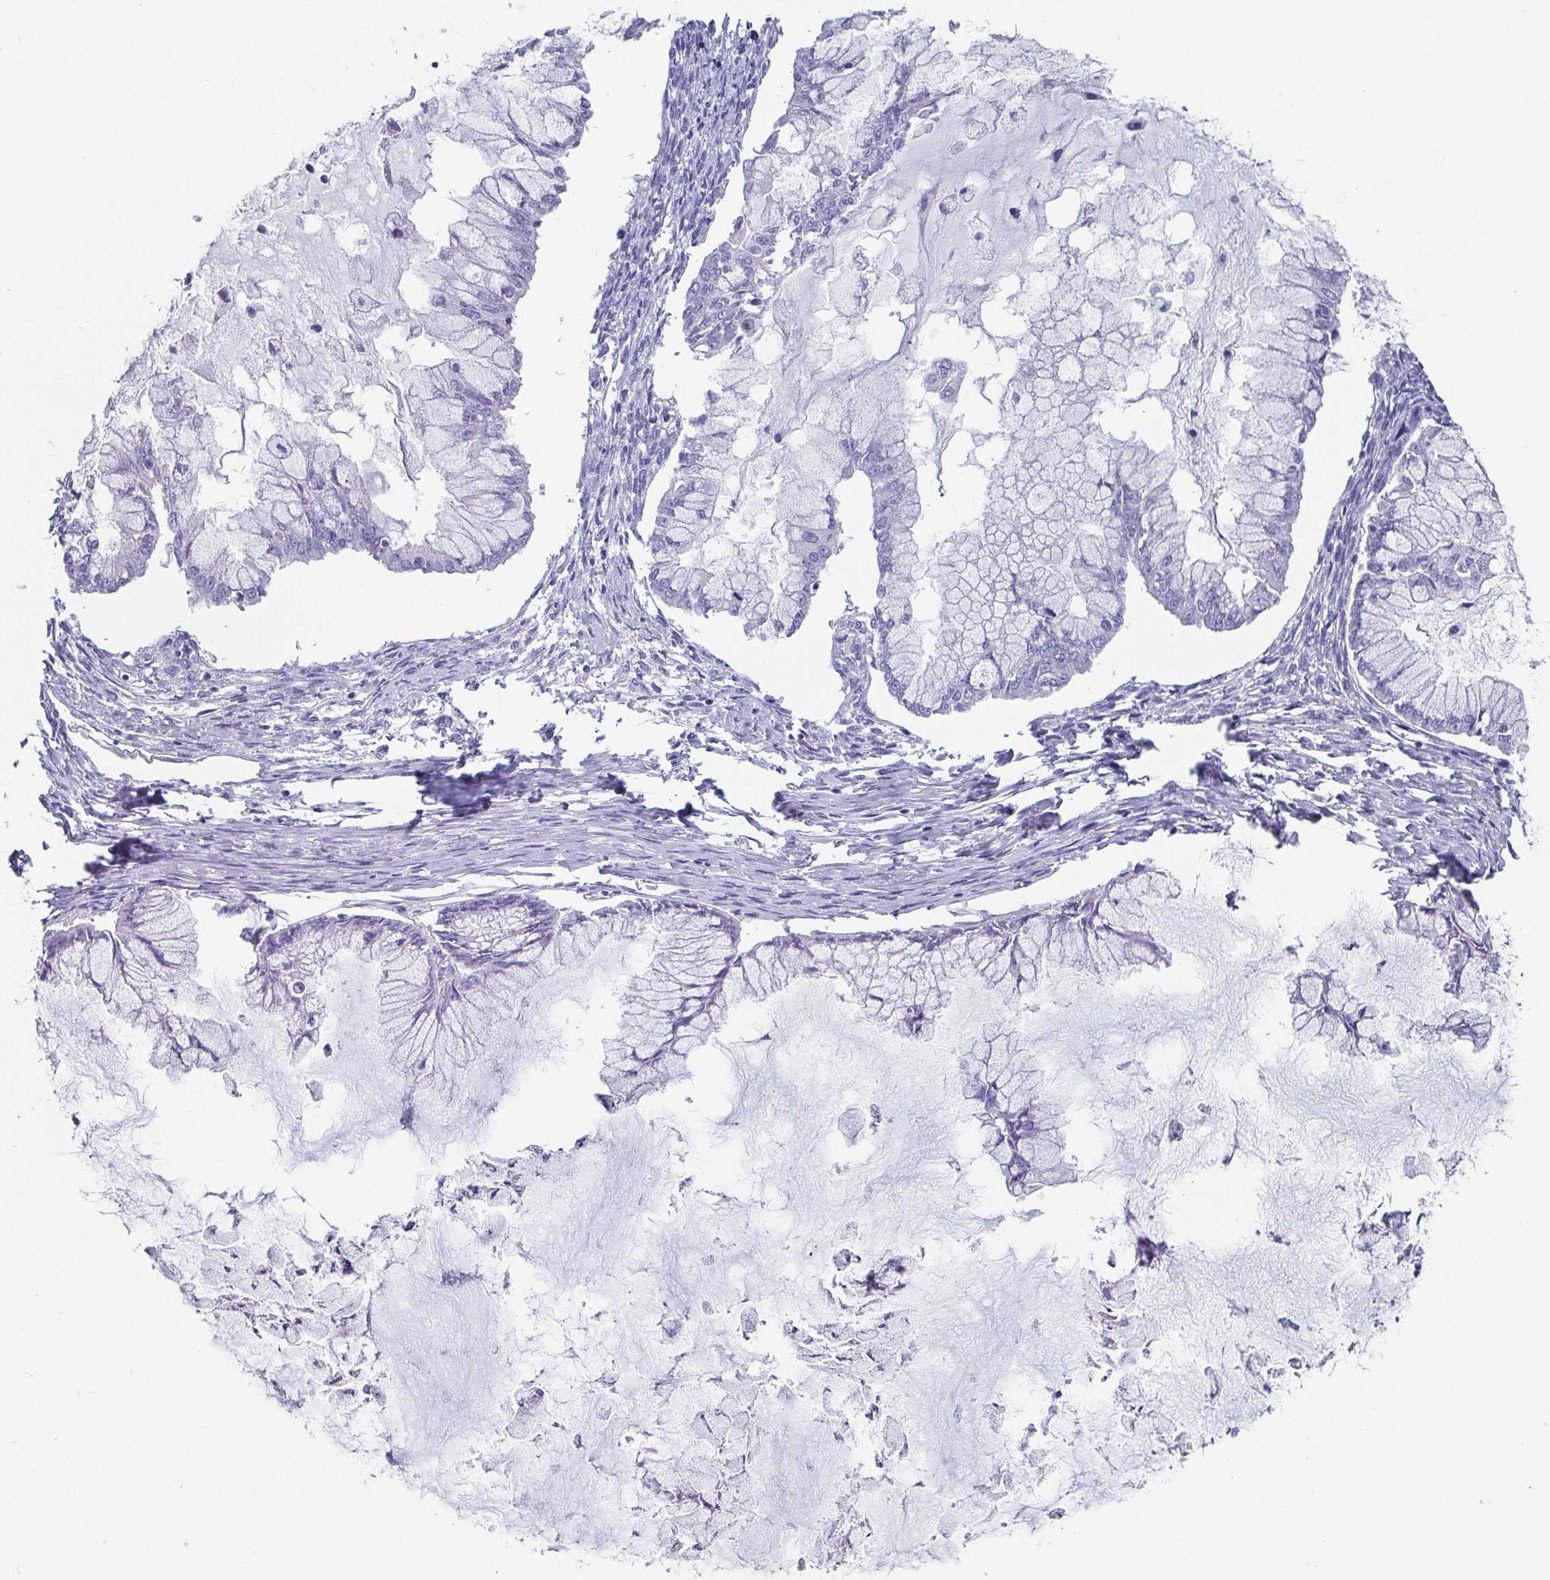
{"staining": {"intensity": "negative", "quantity": "none", "location": "none"}, "tissue": "ovarian cancer", "cell_type": "Tumor cells", "image_type": "cancer", "snomed": [{"axis": "morphology", "description": "Cystadenocarcinoma, mucinous, NOS"}, {"axis": "topography", "description": "Ovary"}], "caption": "An immunohistochemistry (IHC) micrograph of ovarian mucinous cystadenocarcinoma is shown. There is no staining in tumor cells of ovarian mucinous cystadenocarcinoma. (DAB immunohistochemistry (IHC) visualized using brightfield microscopy, high magnification).", "gene": "SCGN", "patient": {"sex": "female", "age": 34}}